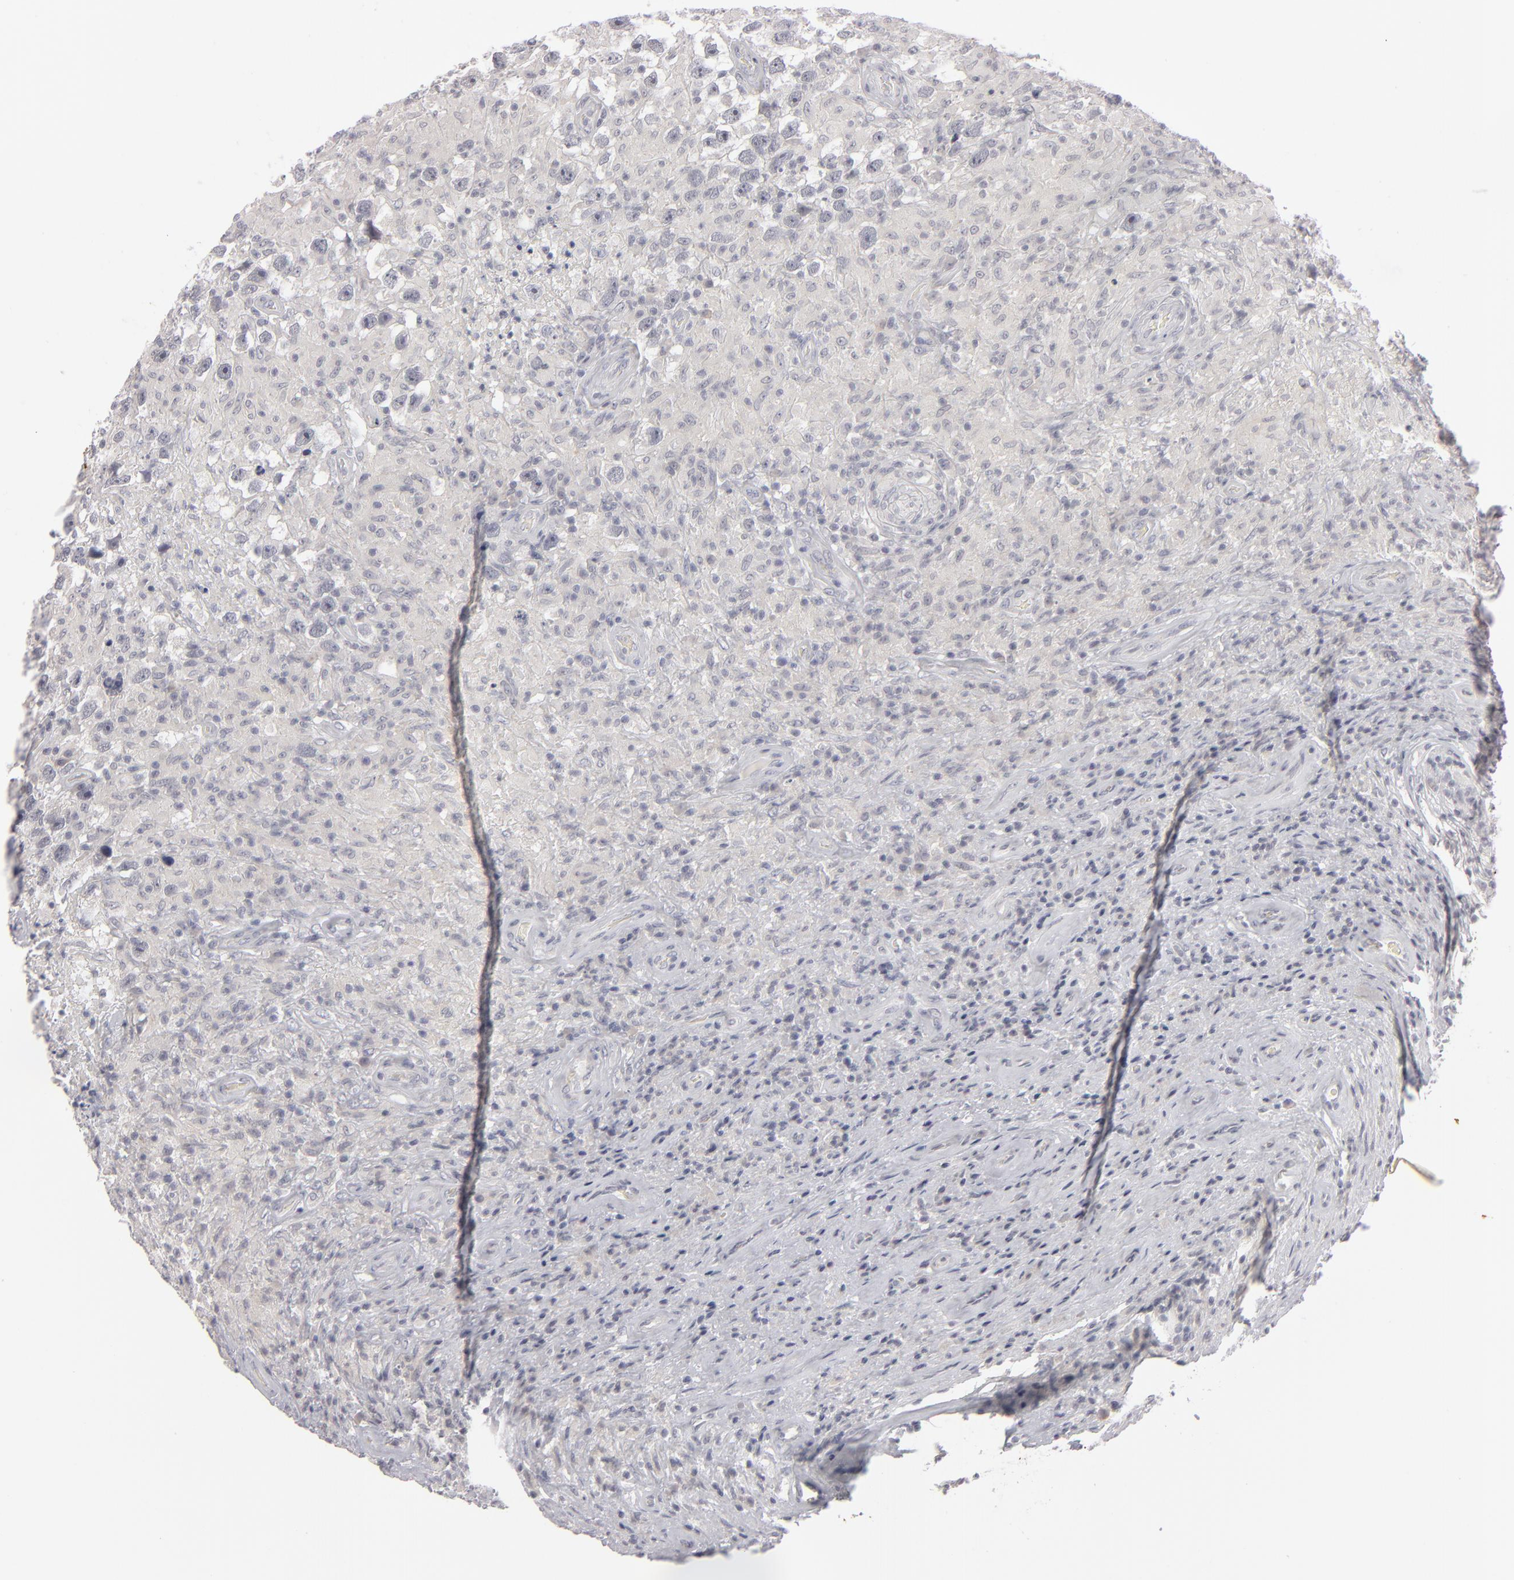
{"staining": {"intensity": "negative", "quantity": "none", "location": "none"}, "tissue": "testis cancer", "cell_type": "Tumor cells", "image_type": "cancer", "snomed": [{"axis": "morphology", "description": "Seminoma, NOS"}, {"axis": "topography", "description": "Testis"}], "caption": "Immunohistochemical staining of human testis cancer (seminoma) shows no significant positivity in tumor cells.", "gene": "KIAA1210", "patient": {"sex": "male", "age": 34}}